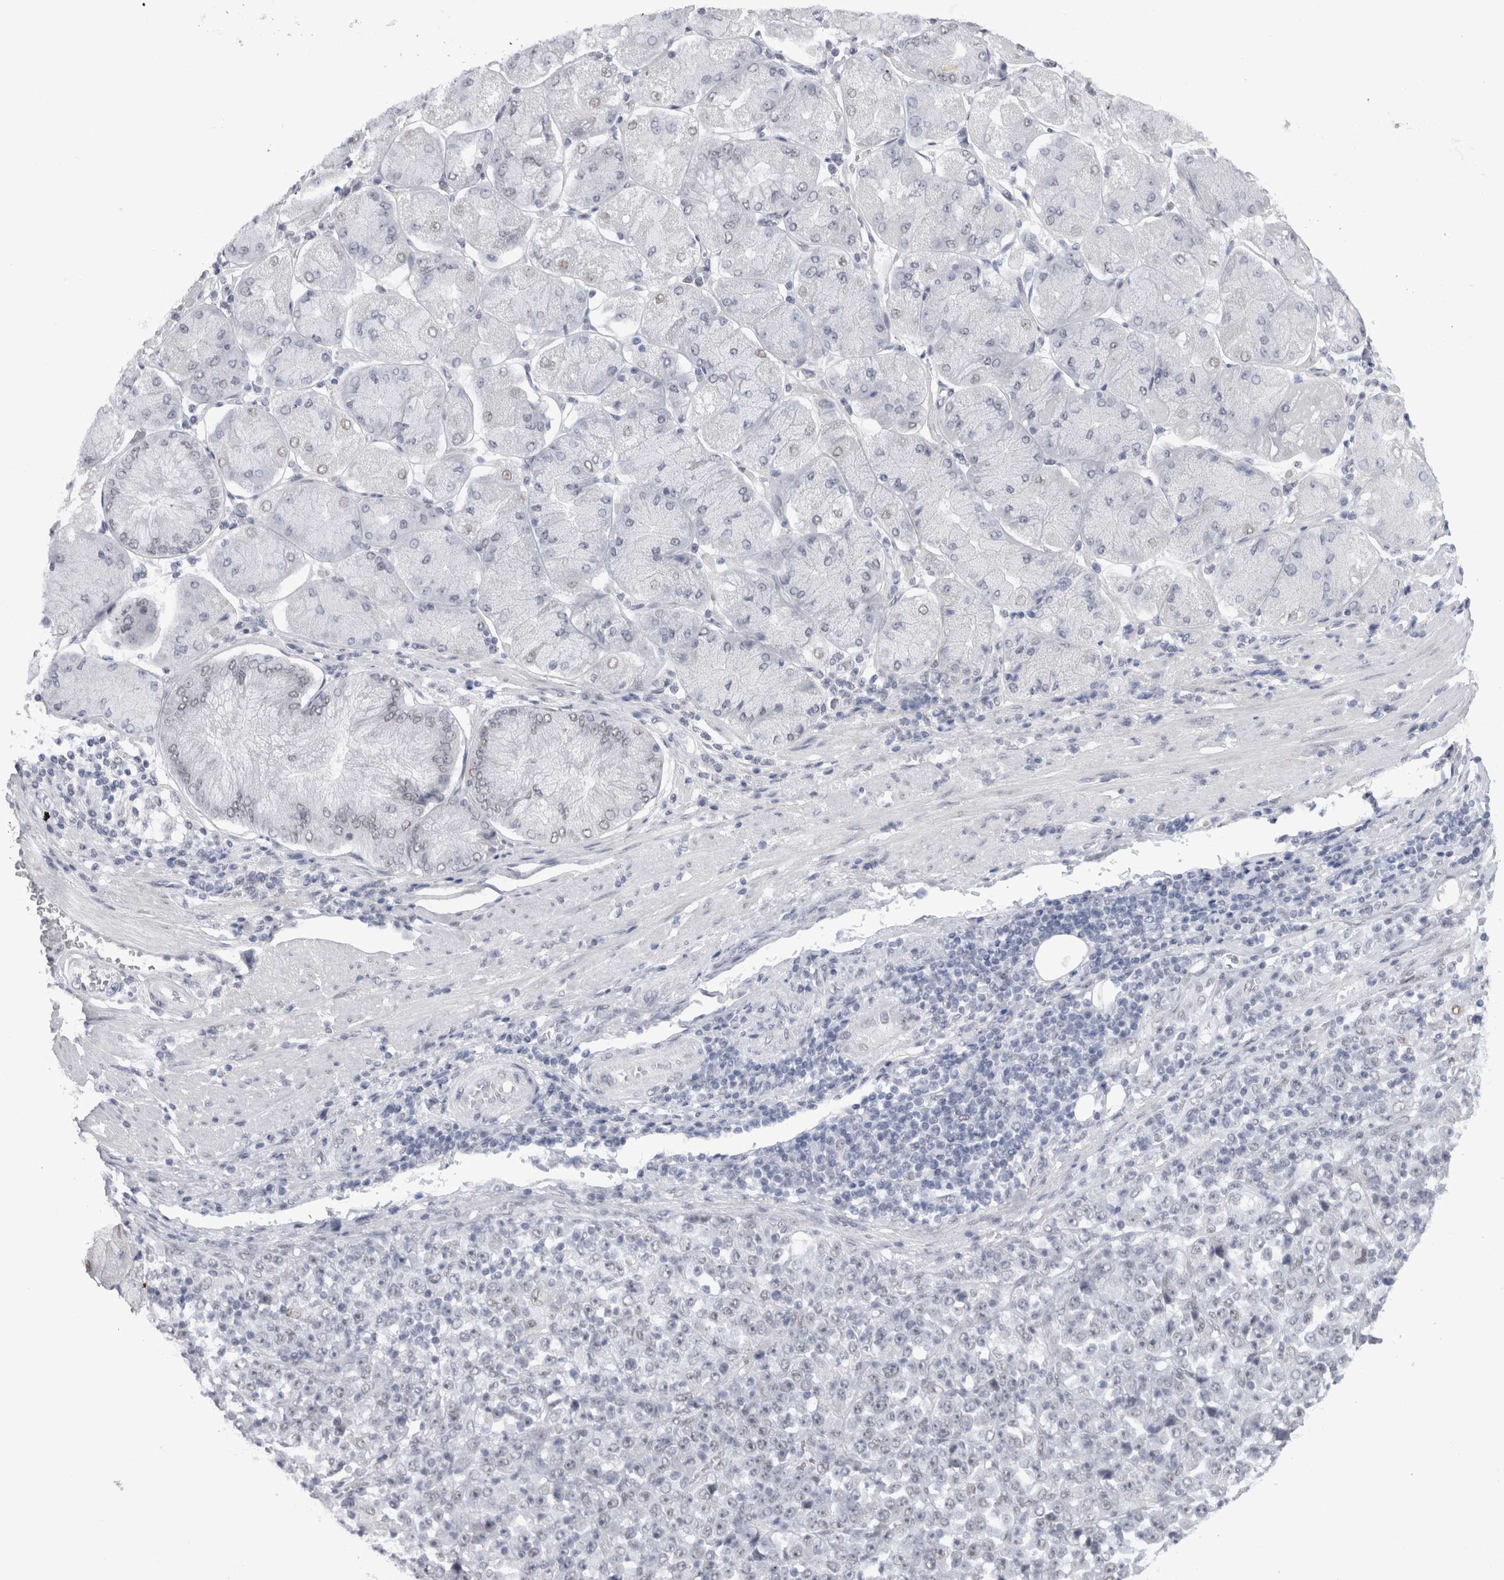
{"staining": {"intensity": "negative", "quantity": "none", "location": "none"}, "tissue": "stomach cancer", "cell_type": "Tumor cells", "image_type": "cancer", "snomed": [{"axis": "morphology", "description": "Normal tissue, NOS"}, {"axis": "morphology", "description": "Adenocarcinoma, NOS"}, {"axis": "topography", "description": "Stomach, upper"}, {"axis": "topography", "description": "Stomach"}], "caption": "IHC of human adenocarcinoma (stomach) shows no positivity in tumor cells.", "gene": "API5", "patient": {"sex": "male", "age": 59}}